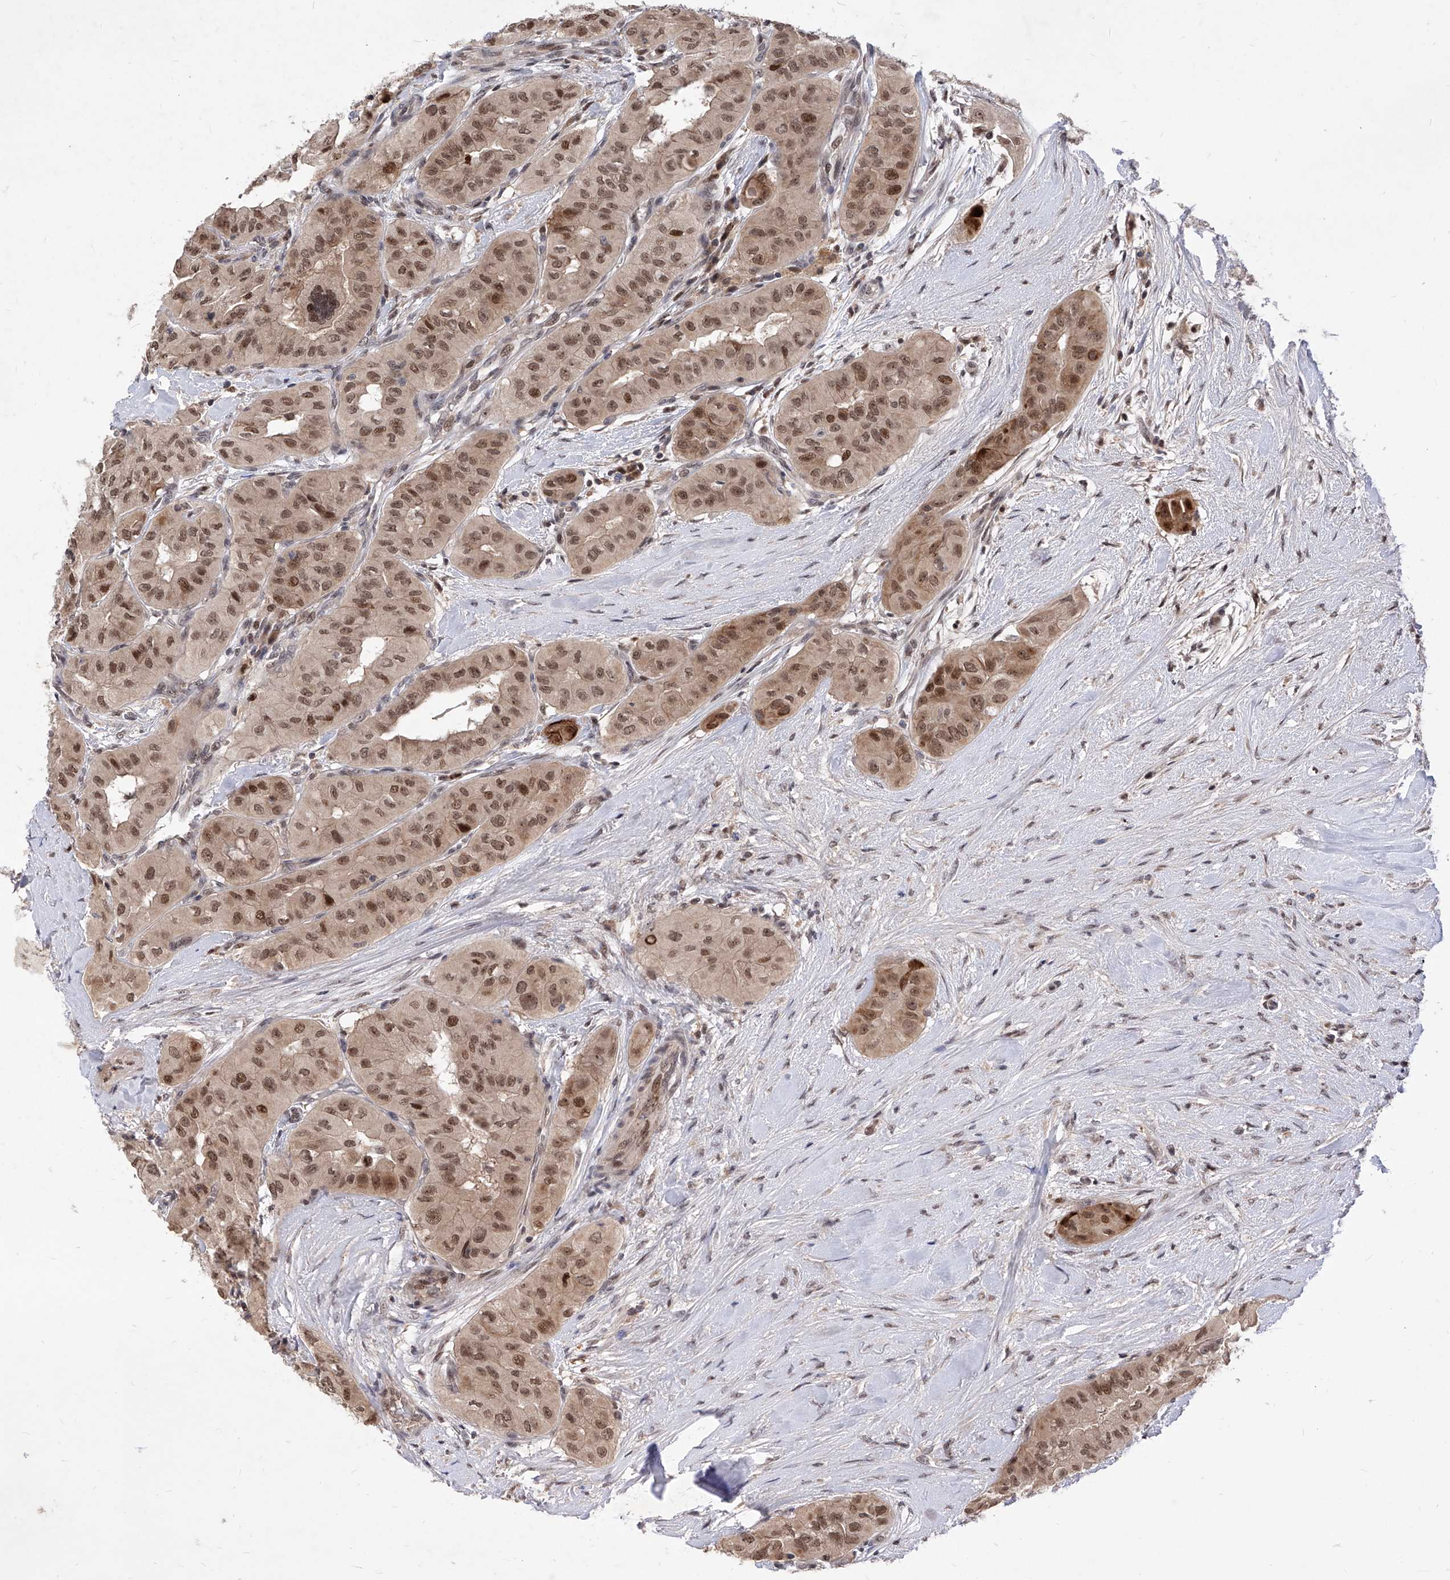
{"staining": {"intensity": "moderate", "quantity": ">75%", "location": "cytoplasmic/membranous,nuclear"}, "tissue": "thyroid cancer", "cell_type": "Tumor cells", "image_type": "cancer", "snomed": [{"axis": "morphology", "description": "Papillary adenocarcinoma, NOS"}, {"axis": "topography", "description": "Thyroid gland"}], "caption": "Thyroid papillary adenocarcinoma tissue demonstrates moderate cytoplasmic/membranous and nuclear expression in about >75% of tumor cells, visualized by immunohistochemistry.", "gene": "LGR4", "patient": {"sex": "female", "age": 59}}